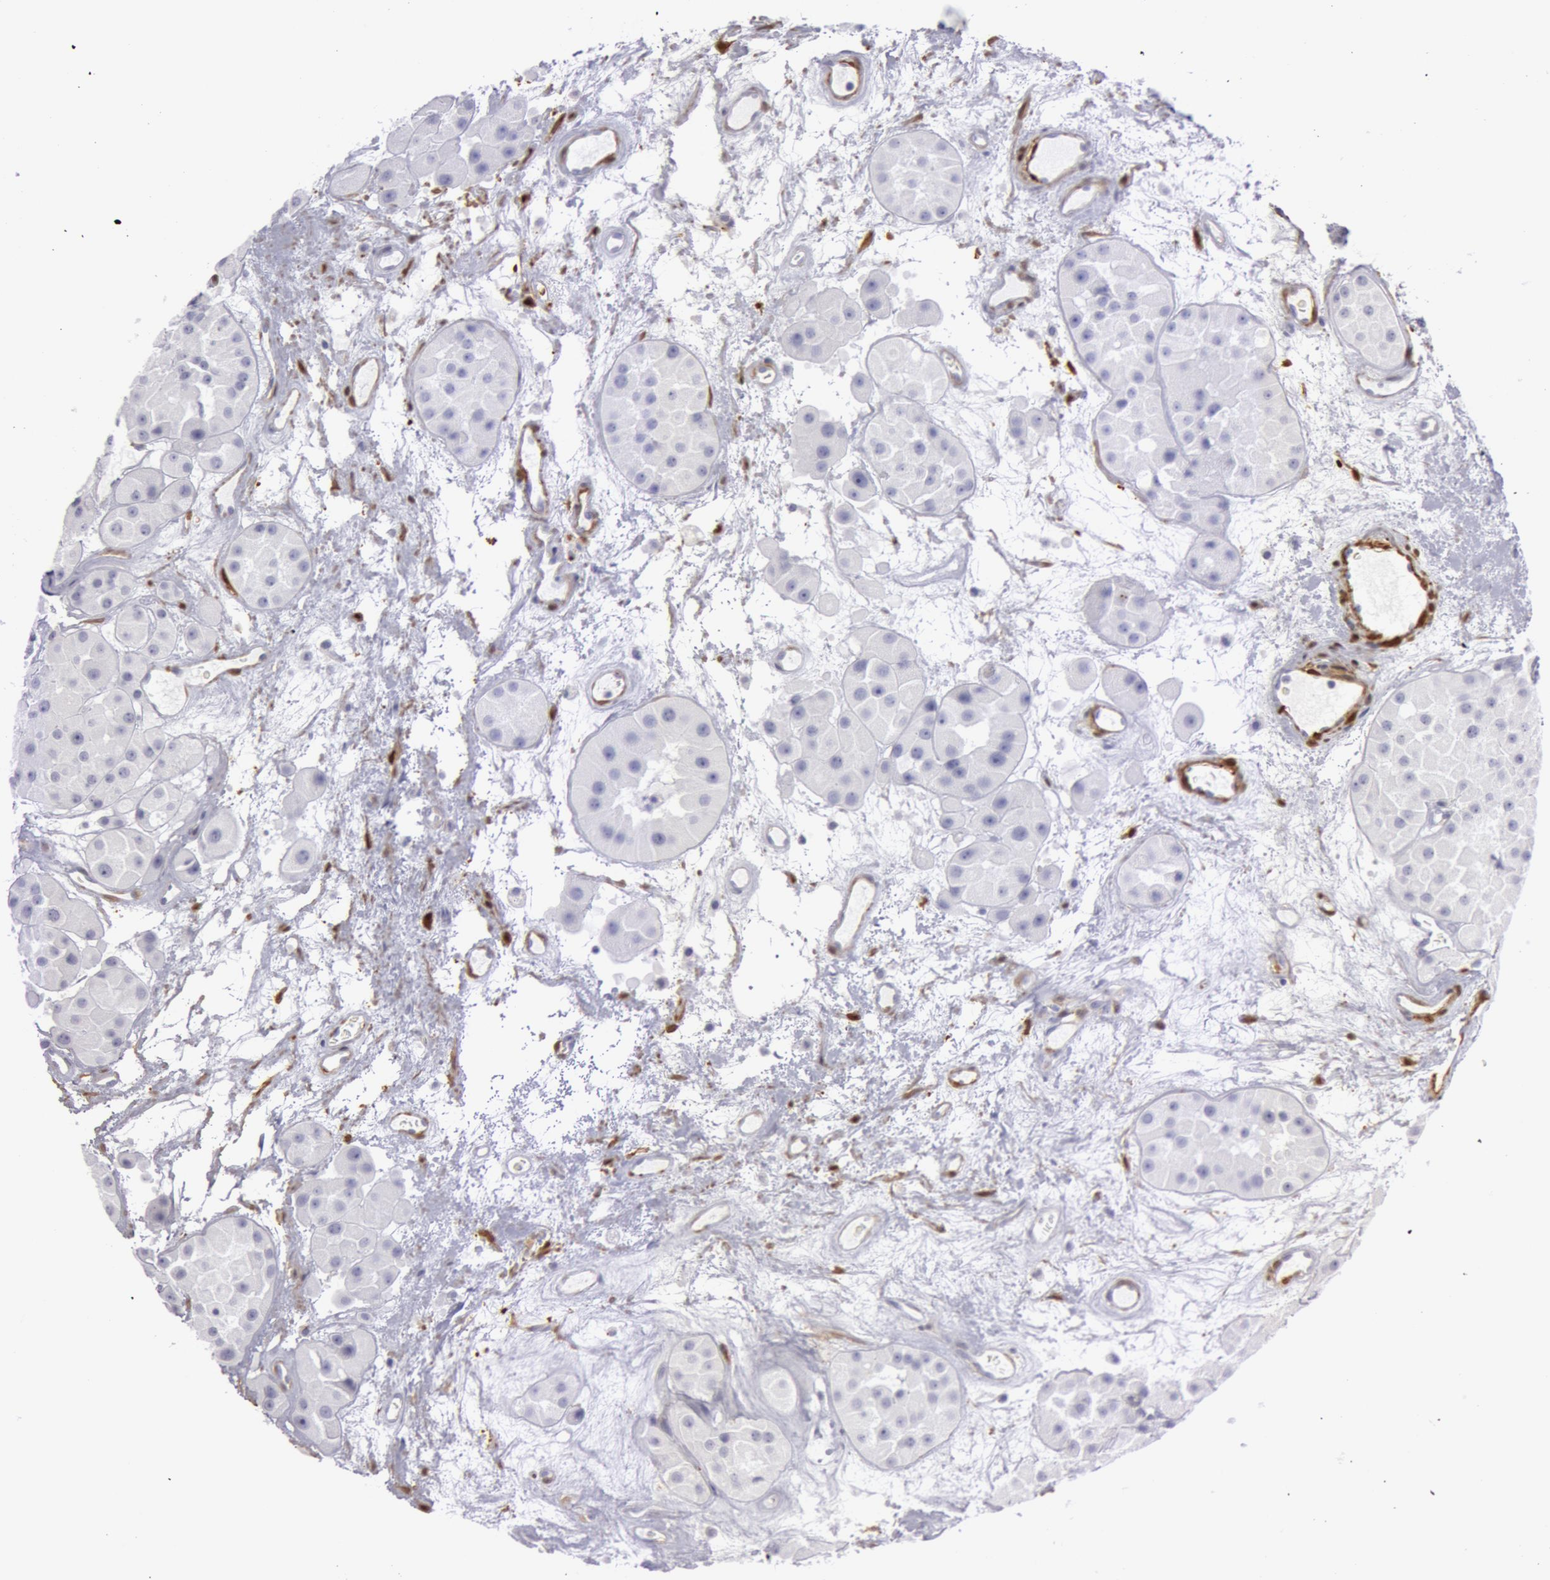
{"staining": {"intensity": "negative", "quantity": "none", "location": "none"}, "tissue": "renal cancer", "cell_type": "Tumor cells", "image_type": "cancer", "snomed": [{"axis": "morphology", "description": "Adenocarcinoma, uncertain malignant potential"}, {"axis": "topography", "description": "Kidney"}], "caption": "IHC photomicrograph of neoplastic tissue: human renal cancer stained with DAB displays no significant protein positivity in tumor cells.", "gene": "TAGLN", "patient": {"sex": "male", "age": 63}}